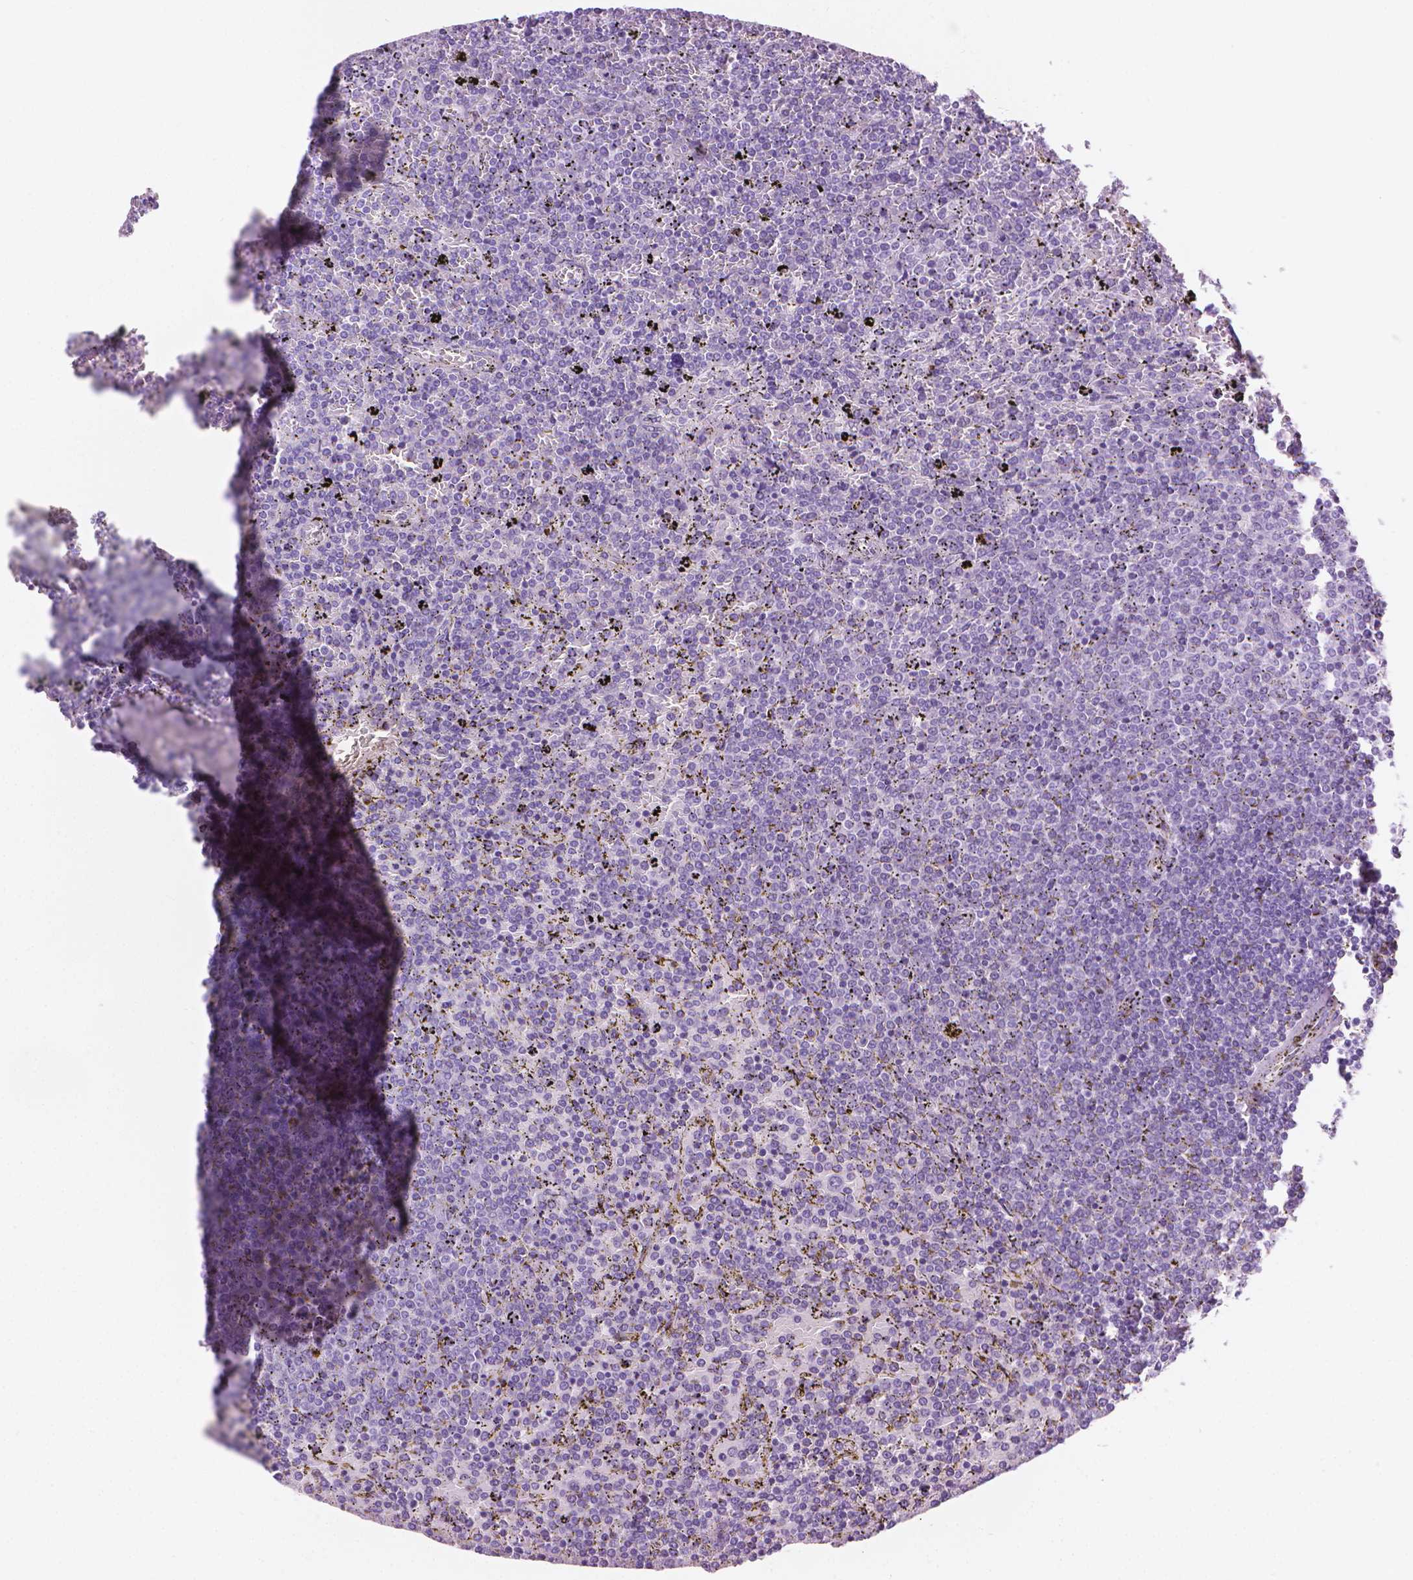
{"staining": {"intensity": "negative", "quantity": "none", "location": "none"}, "tissue": "lymphoma", "cell_type": "Tumor cells", "image_type": "cancer", "snomed": [{"axis": "morphology", "description": "Malignant lymphoma, non-Hodgkin's type, Low grade"}, {"axis": "topography", "description": "Spleen"}], "caption": "Human low-grade malignant lymphoma, non-Hodgkin's type stained for a protein using IHC exhibits no expression in tumor cells.", "gene": "TTC29", "patient": {"sex": "female", "age": 77}}